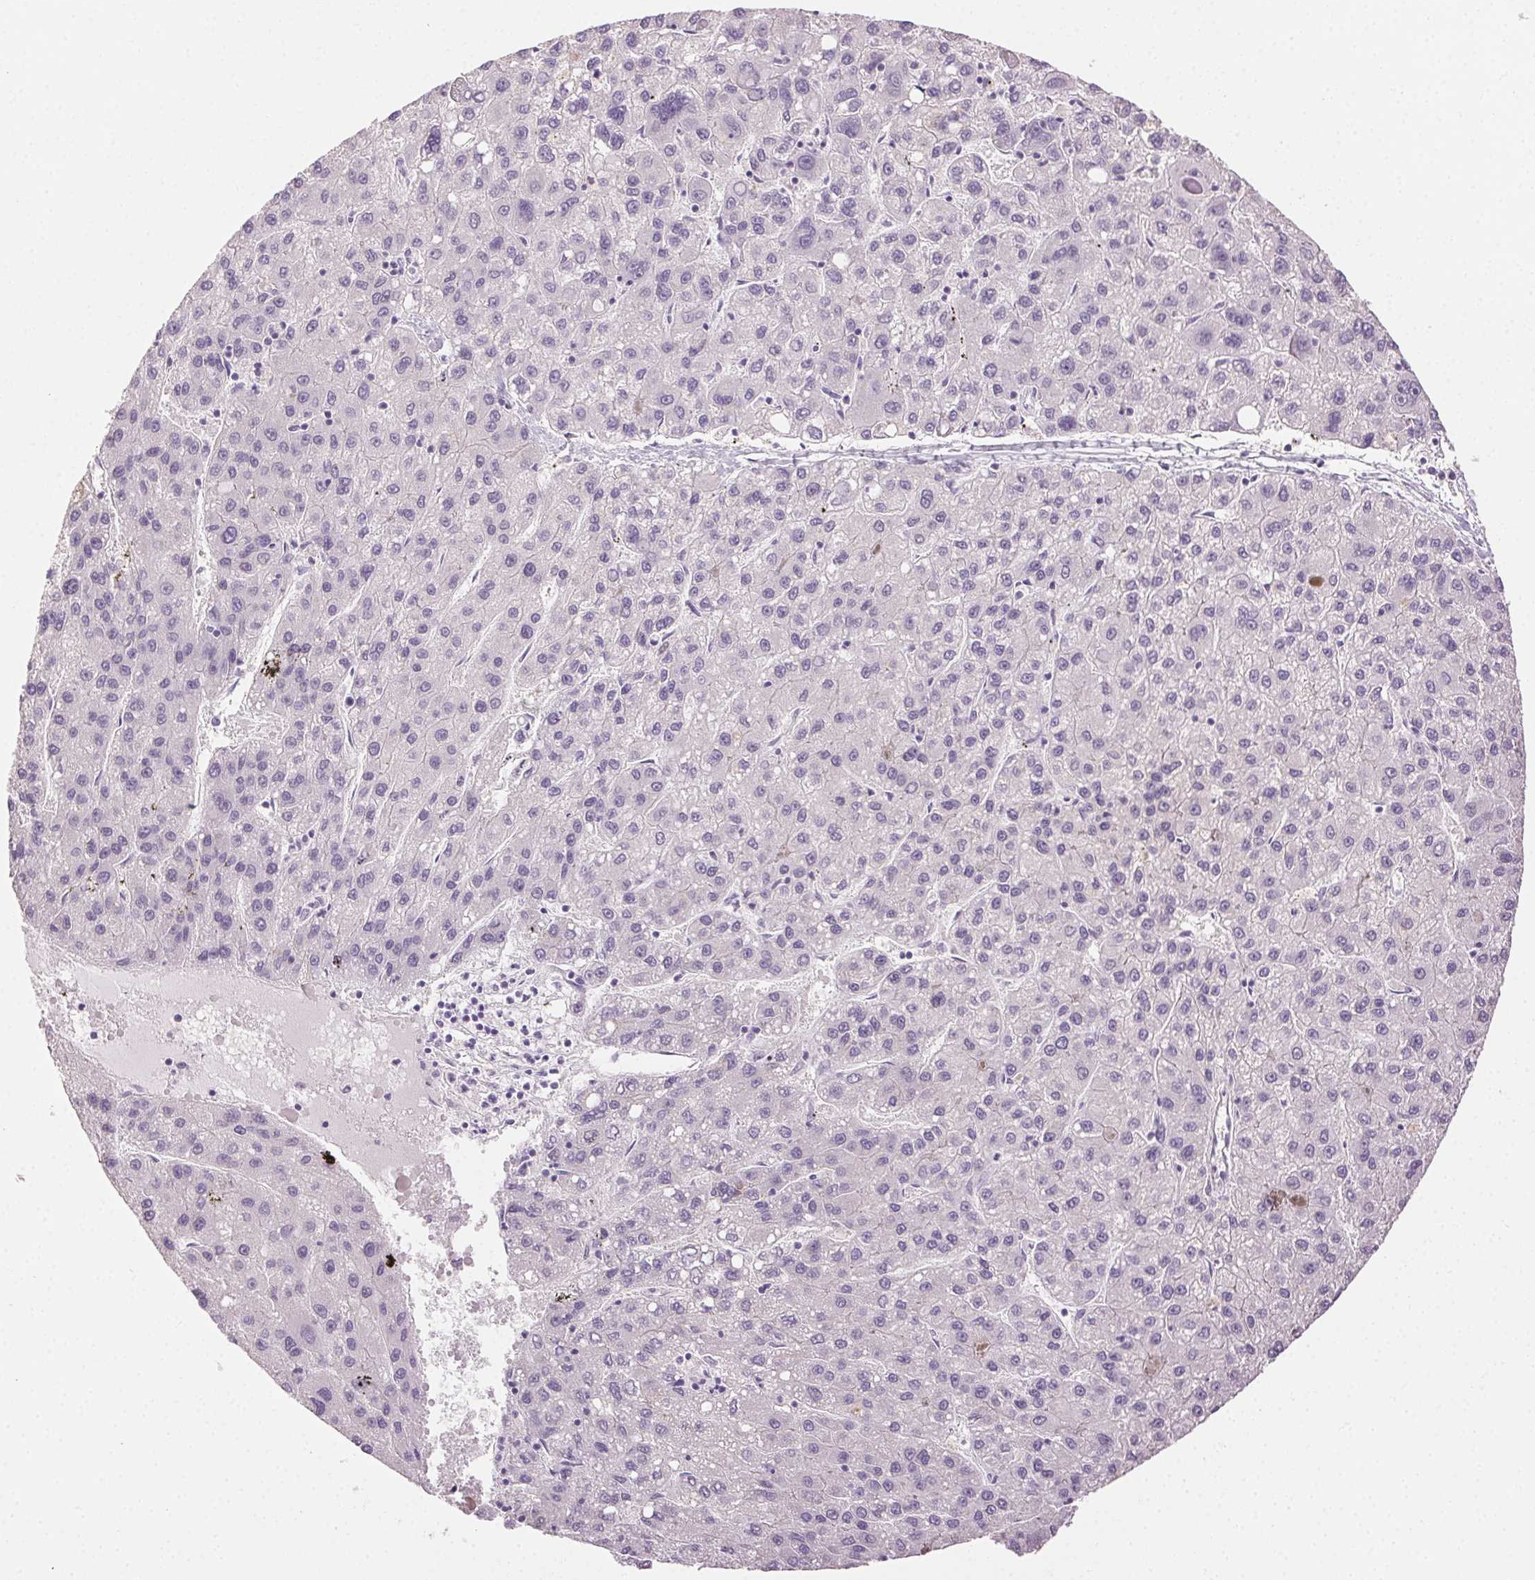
{"staining": {"intensity": "negative", "quantity": "none", "location": "none"}, "tissue": "liver cancer", "cell_type": "Tumor cells", "image_type": "cancer", "snomed": [{"axis": "morphology", "description": "Carcinoma, Hepatocellular, NOS"}, {"axis": "topography", "description": "Liver"}], "caption": "The immunohistochemistry (IHC) micrograph has no significant staining in tumor cells of liver hepatocellular carcinoma tissue.", "gene": "CLDN10", "patient": {"sex": "female", "age": 82}}